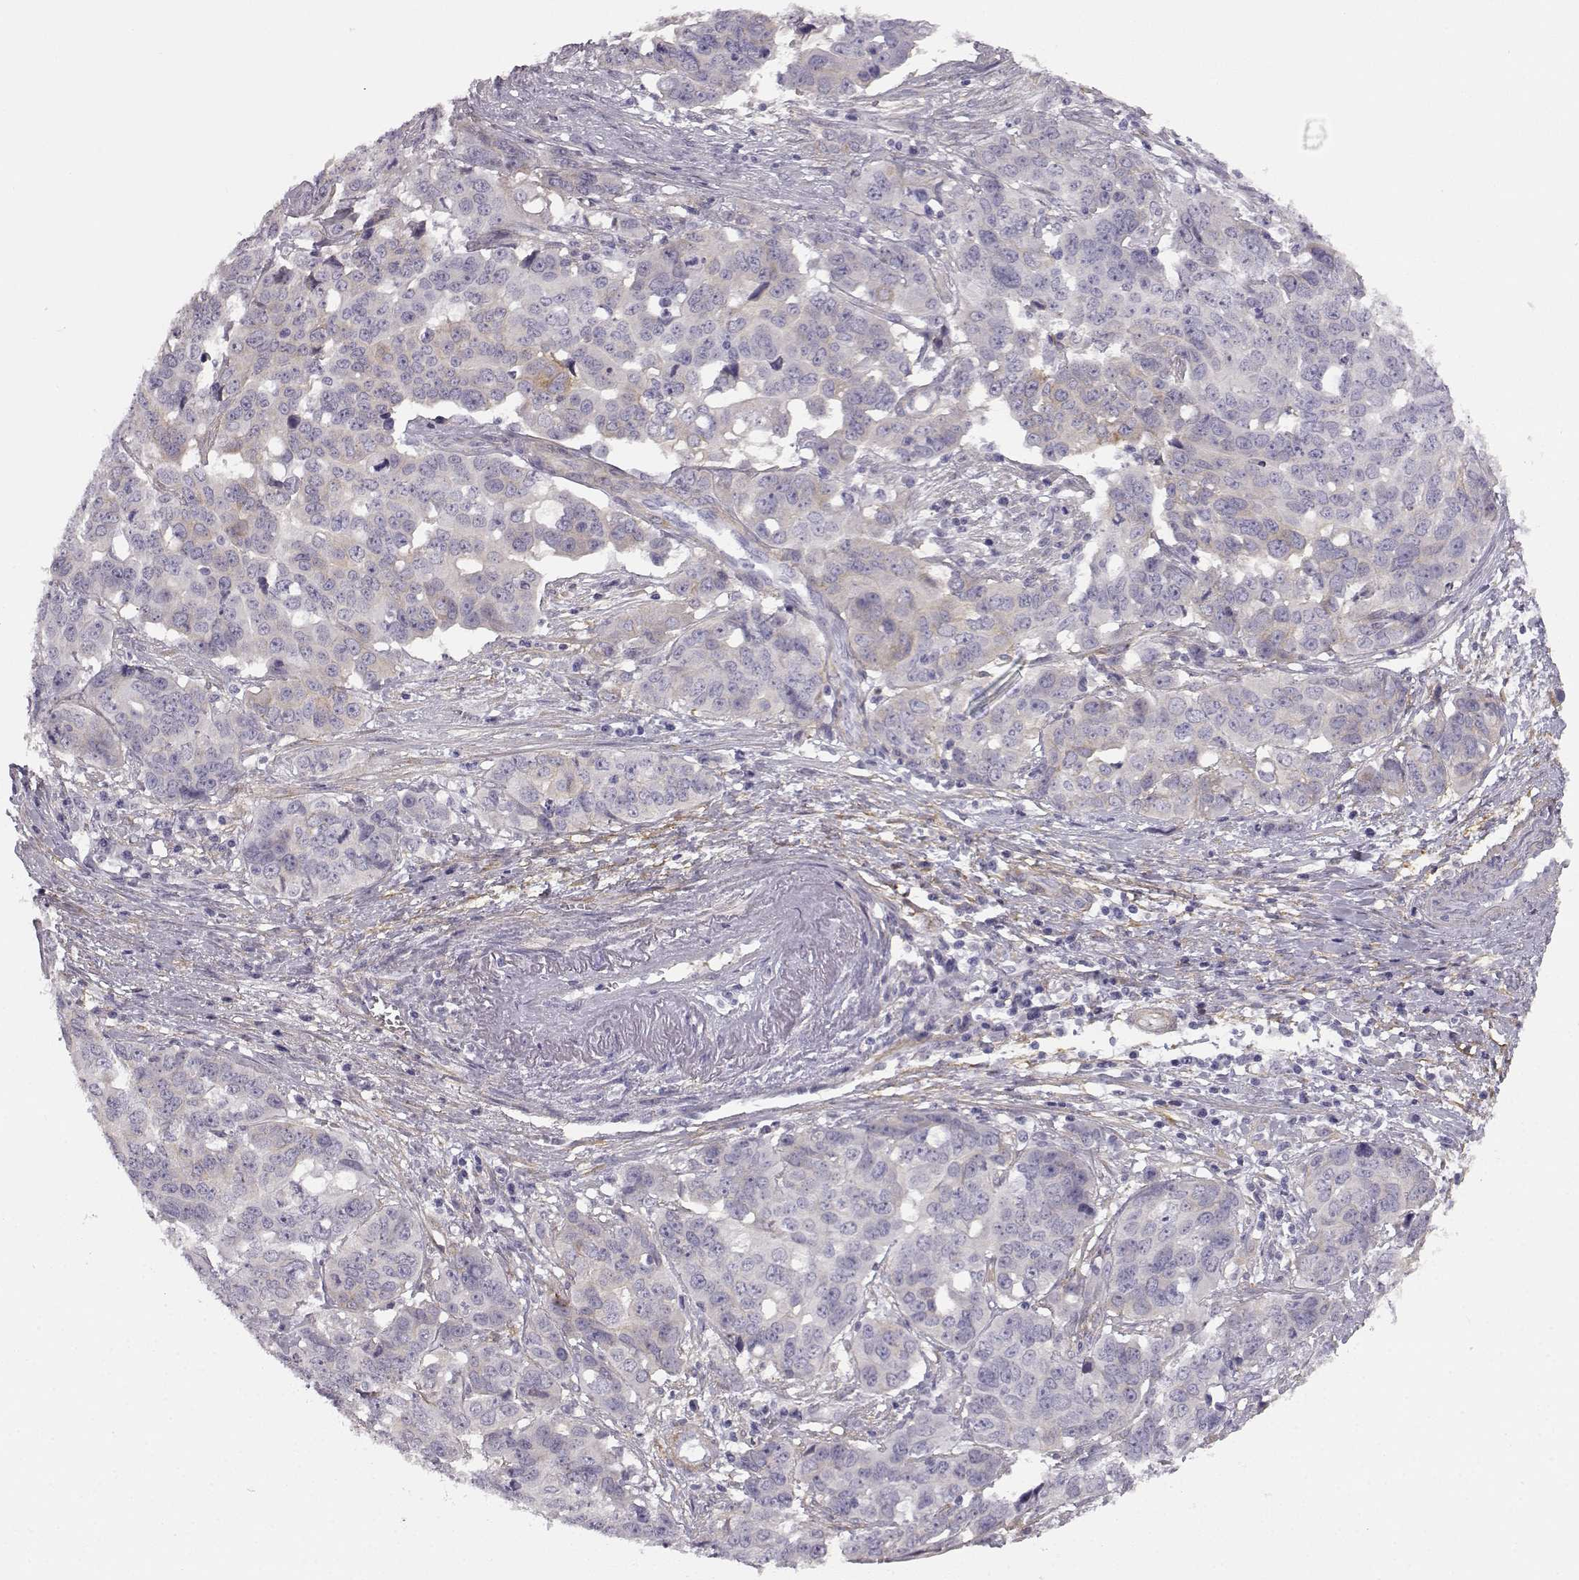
{"staining": {"intensity": "negative", "quantity": "none", "location": "none"}, "tissue": "ovarian cancer", "cell_type": "Tumor cells", "image_type": "cancer", "snomed": [{"axis": "morphology", "description": "Carcinoma, endometroid"}, {"axis": "topography", "description": "Ovary"}], "caption": "There is no significant staining in tumor cells of ovarian cancer (endometroid carcinoma). (Immunohistochemistry (ihc), brightfield microscopy, high magnification).", "gene": "TRIM69", "patient": {"sex": "female", "age": 78}}